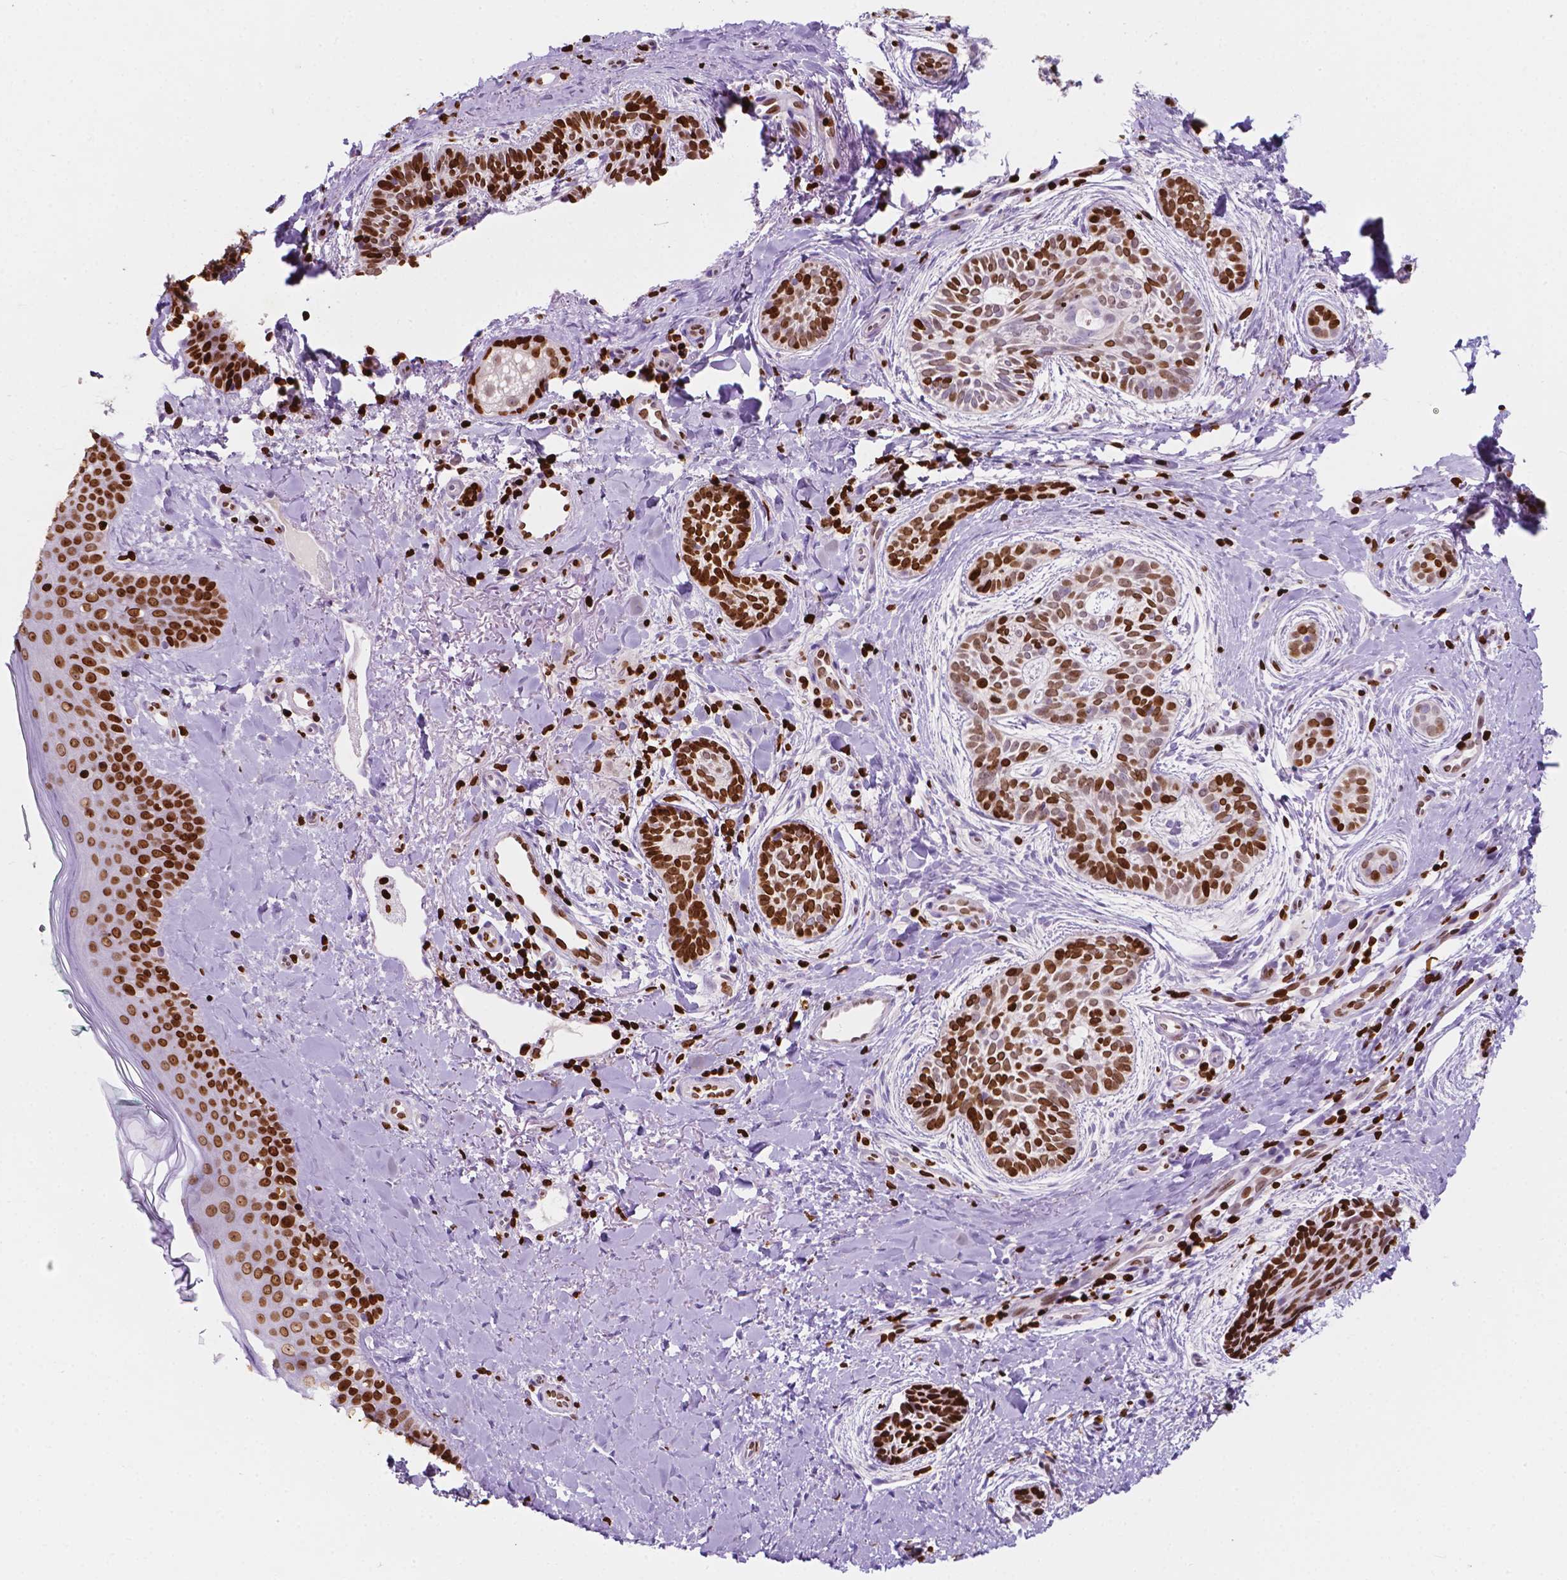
{"staining": {"intensity": "strong", "quantity": ">75%", "location": "nuclear"}, "tissue": "skin cancer", "cell_type": "Tumor cells", "image_type": "cancer", "snomed": [{"axis": "morphology", "description": "Basal cell carcinoma"}, {"axis": "topography", "description": "Skin"}], "caption": "Brown immunohistochemical staining in human skin cancer shows strong nuclear positivity in approximately >75% of tumor cells.", "gene": "CBY3", "patient": {"sex": "male", "age": 63}}